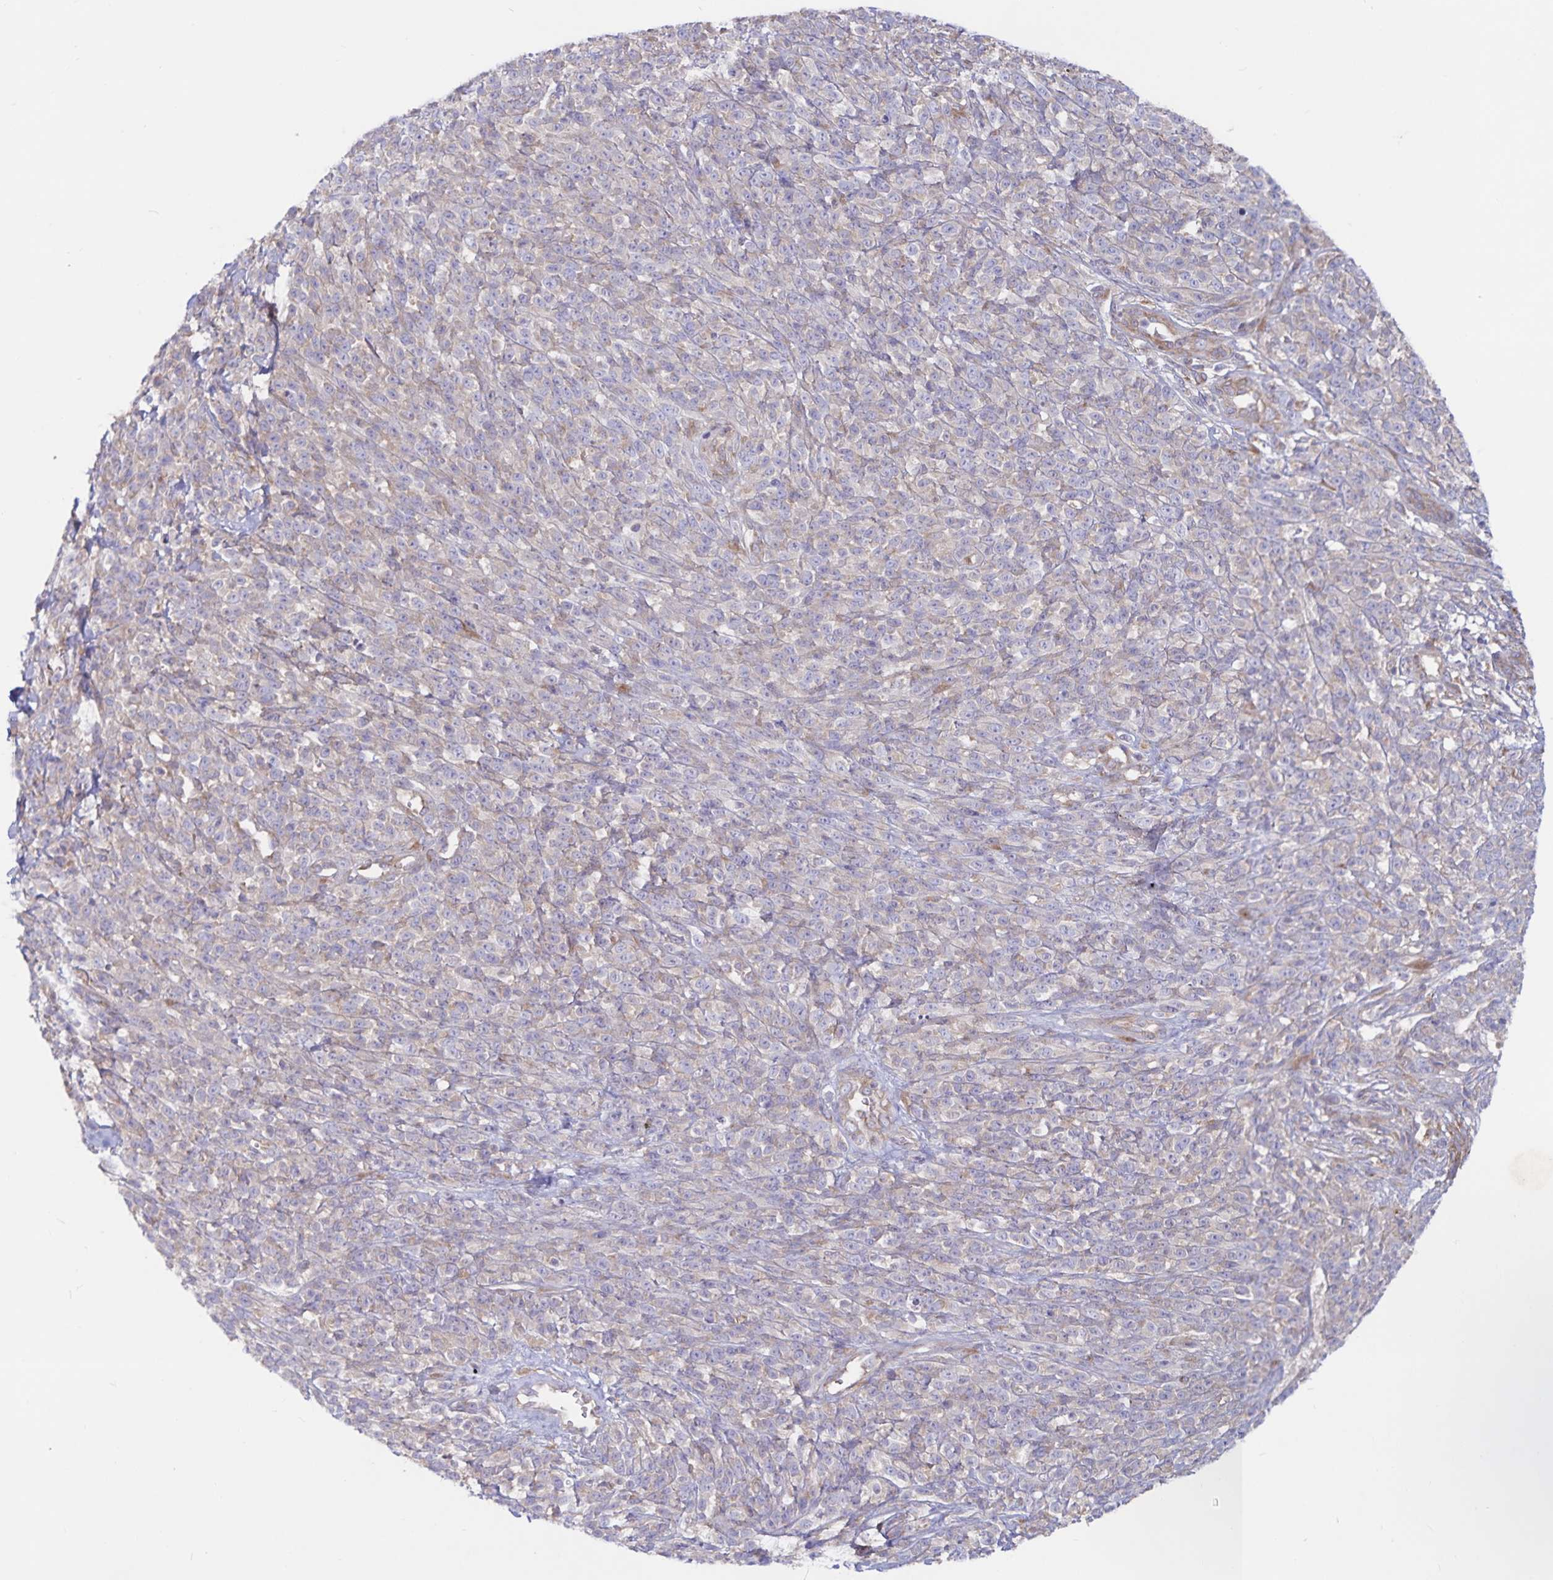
{"staining": {"intensity": "negative", "quantity": "none", "location": "none"}, "tissue": "melanoma", "cell_type": "Tumor cells", "image_type": "cancer", "snomed": [{"axis": "morphology", "description": "Malignant melanoma, NOS"}, {"axis": "topography", "description": "Skin"}, {"axis": "topography", "description": "Skin of trunk"}], "caption": "IHC photomicrograph of neoplastic tissue: melanoma stained with DAB (3,3'-diaminobenzidine) displays no significant protein staining in tumor cells. Nuclei are stained in blue.", "gene": "FAM120A", "patient": {"sex": "male", "age": 74}}